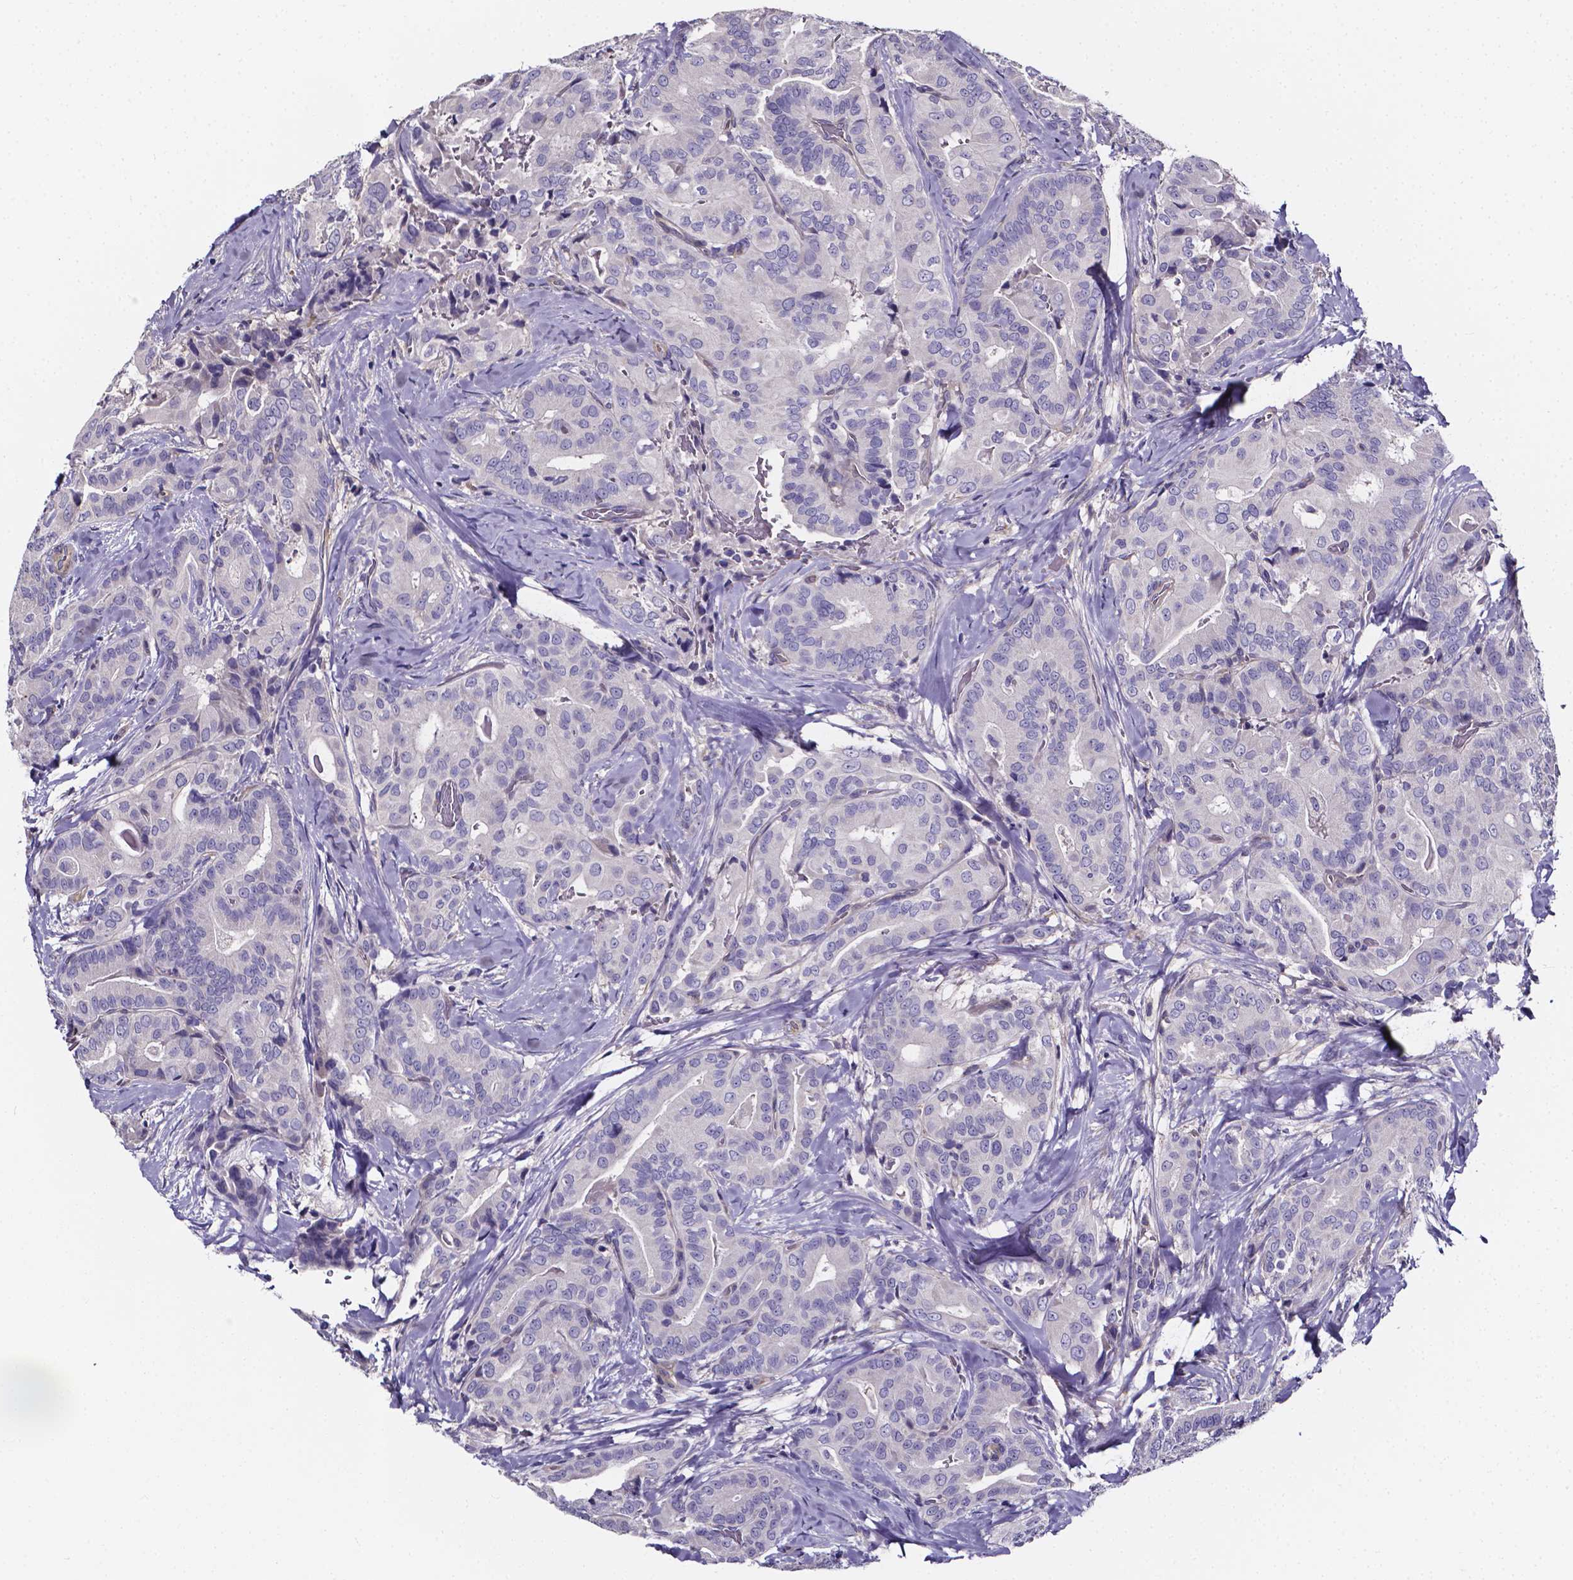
{"staining": {"intensity": "negative", "quantity": "none", "location": "none"}, "tissue": "thyroid cancer", "cell_type": "Tumor cells", "image_type": "cancer", "snomed": [{"axis": "morphology", "description": "Papillary adenocarcinoma, NOS"}, {"axis": "topography", "description": "Thyroid gland"}], "caption": "IHC photomicrograph of neoplastic tissue: human thyroid cancer stained with DAB (3,3'-diaminobenzidine) exhibits no significant protein positivity in tumor cells.", "gene": "CACNG8", "patient": {"sex": "male", "age": 61}}